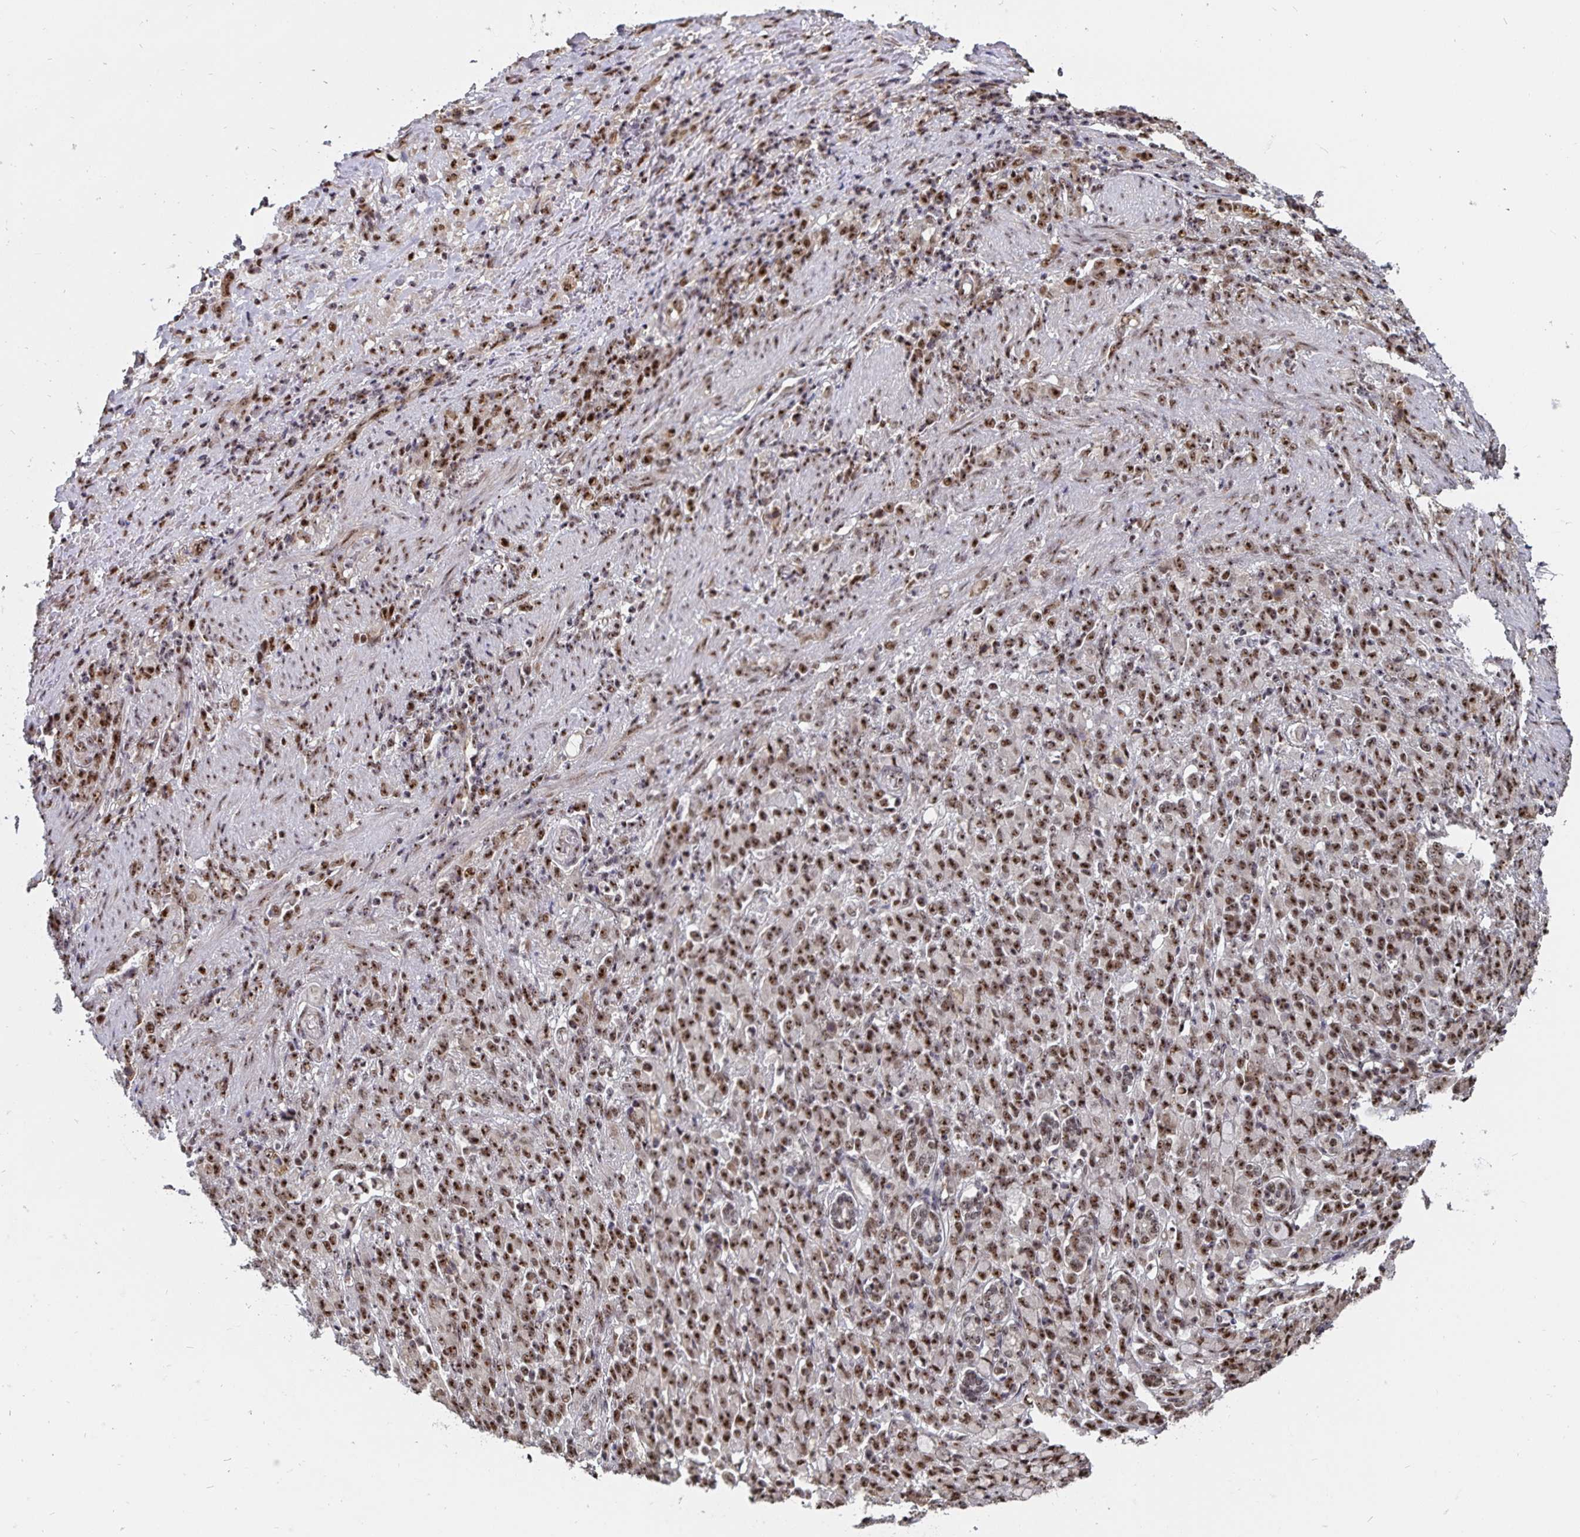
{"staining": {"intensity": "moderate", "quantity": ">75%", "location": "nuclear"}, "tissue": "stomach cancer", "cell_type": "Tumor cells", "image_type": "cancer", "snomed": [{"axis": "morphology", "description": "Adenocarcinoma, NOS"}, {"axis": "topography", "description": "Stomach"}], "caption": "Protein expression analysis of human stomach cancer reveals moderate nuclear staining in about >75% of tumor cells.", "gene": "LAS1L", "patient": {"sex": "female", "age": 79}}